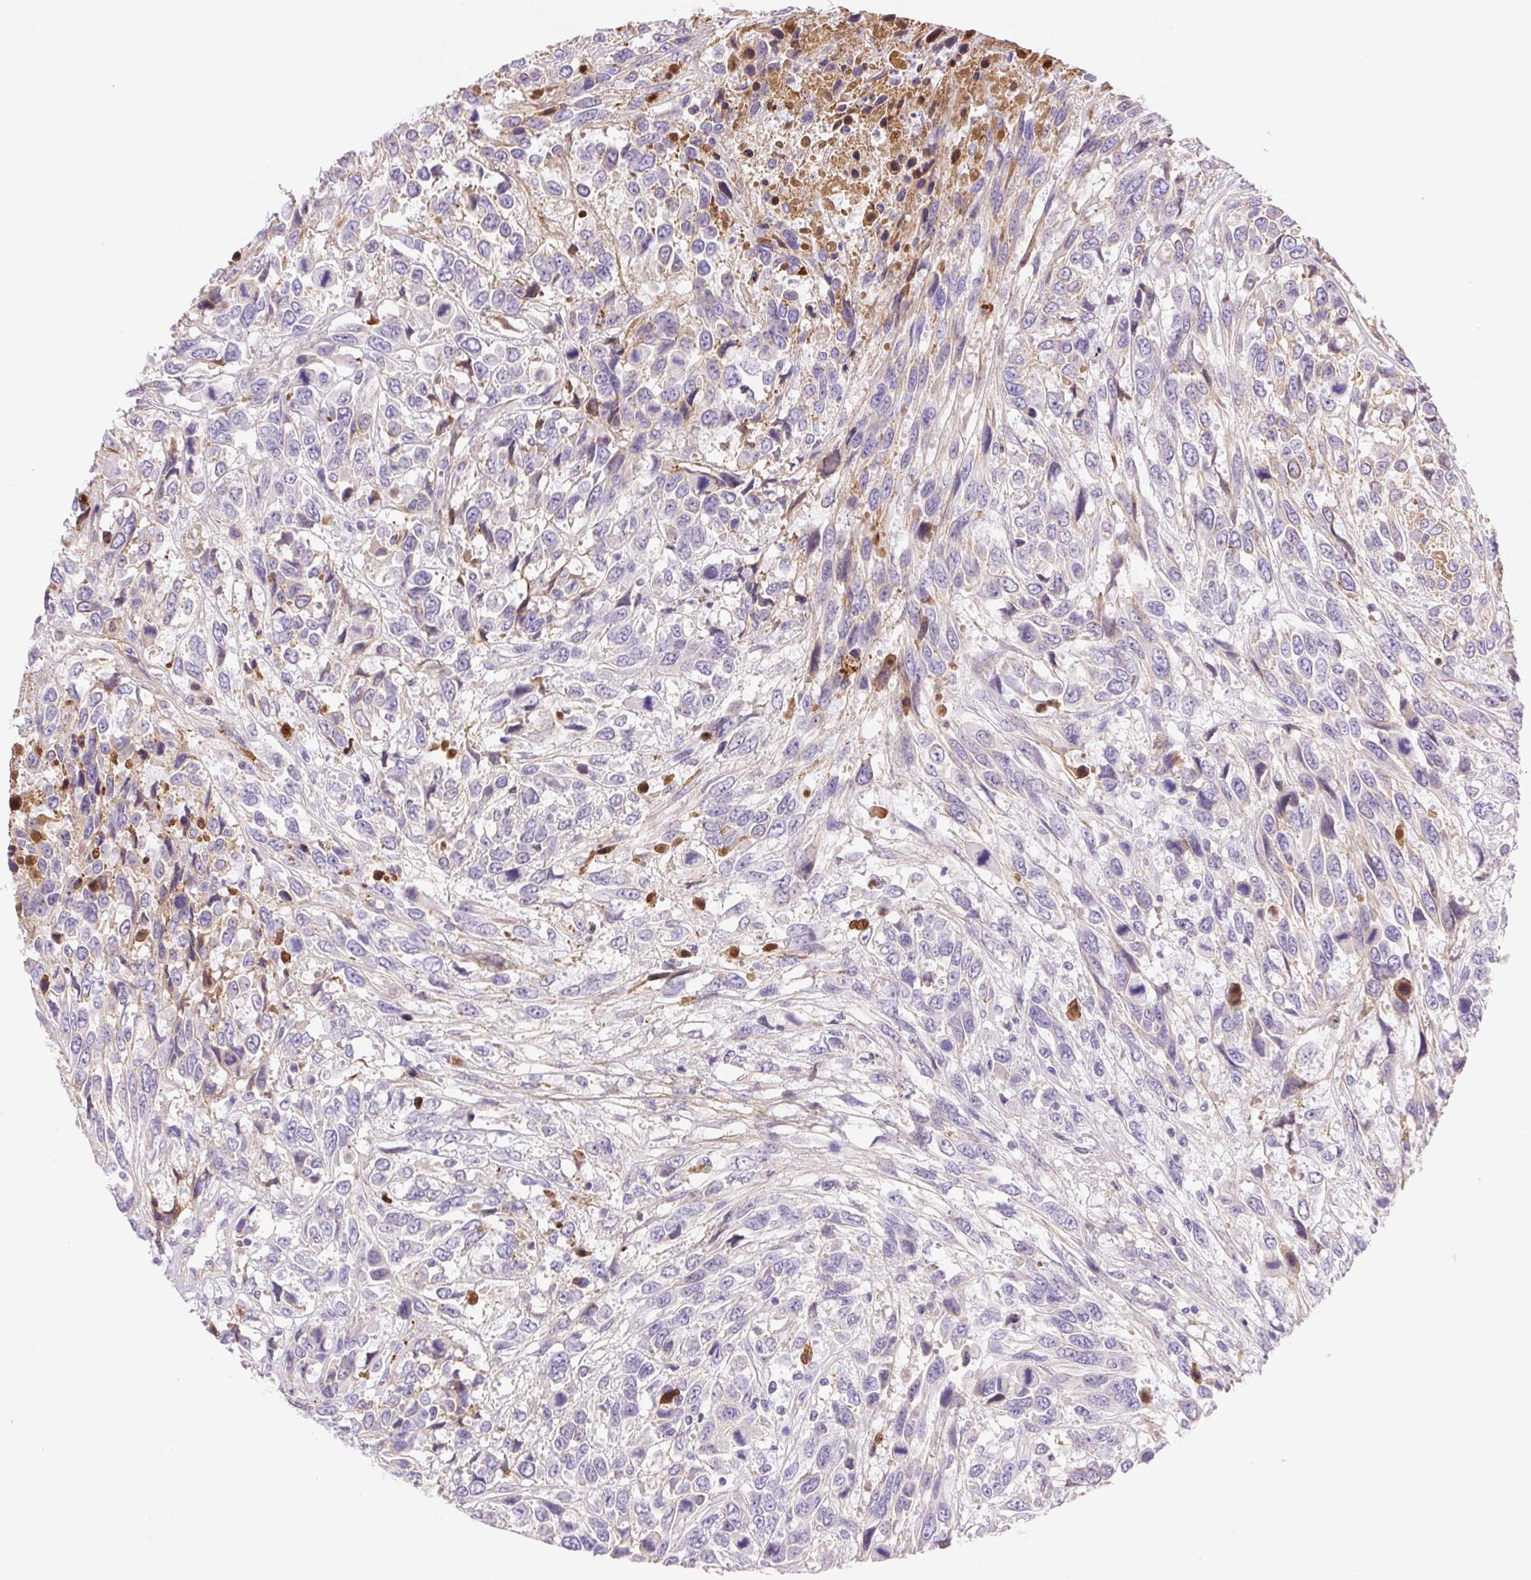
{"staining": {"intensity": "negative", "quantity": "none", "location": "none"}, "tissue": "urothelial cancer", "cell_type": "Tumor cells", "image_type": "cancer", "snomed": [{"axis": "morphology", "description": "Urothelial carcinoma, High grade"}, {"axis": "topography", "description": "Urinary bladder"}], "caption": "This is a micrograph of immunohistochemistry (IHC) staining of urothelial cancer, which shows no expression in tumor cells.", "gene": "FGA", "patient": {"sex": "female", "age": 70}}